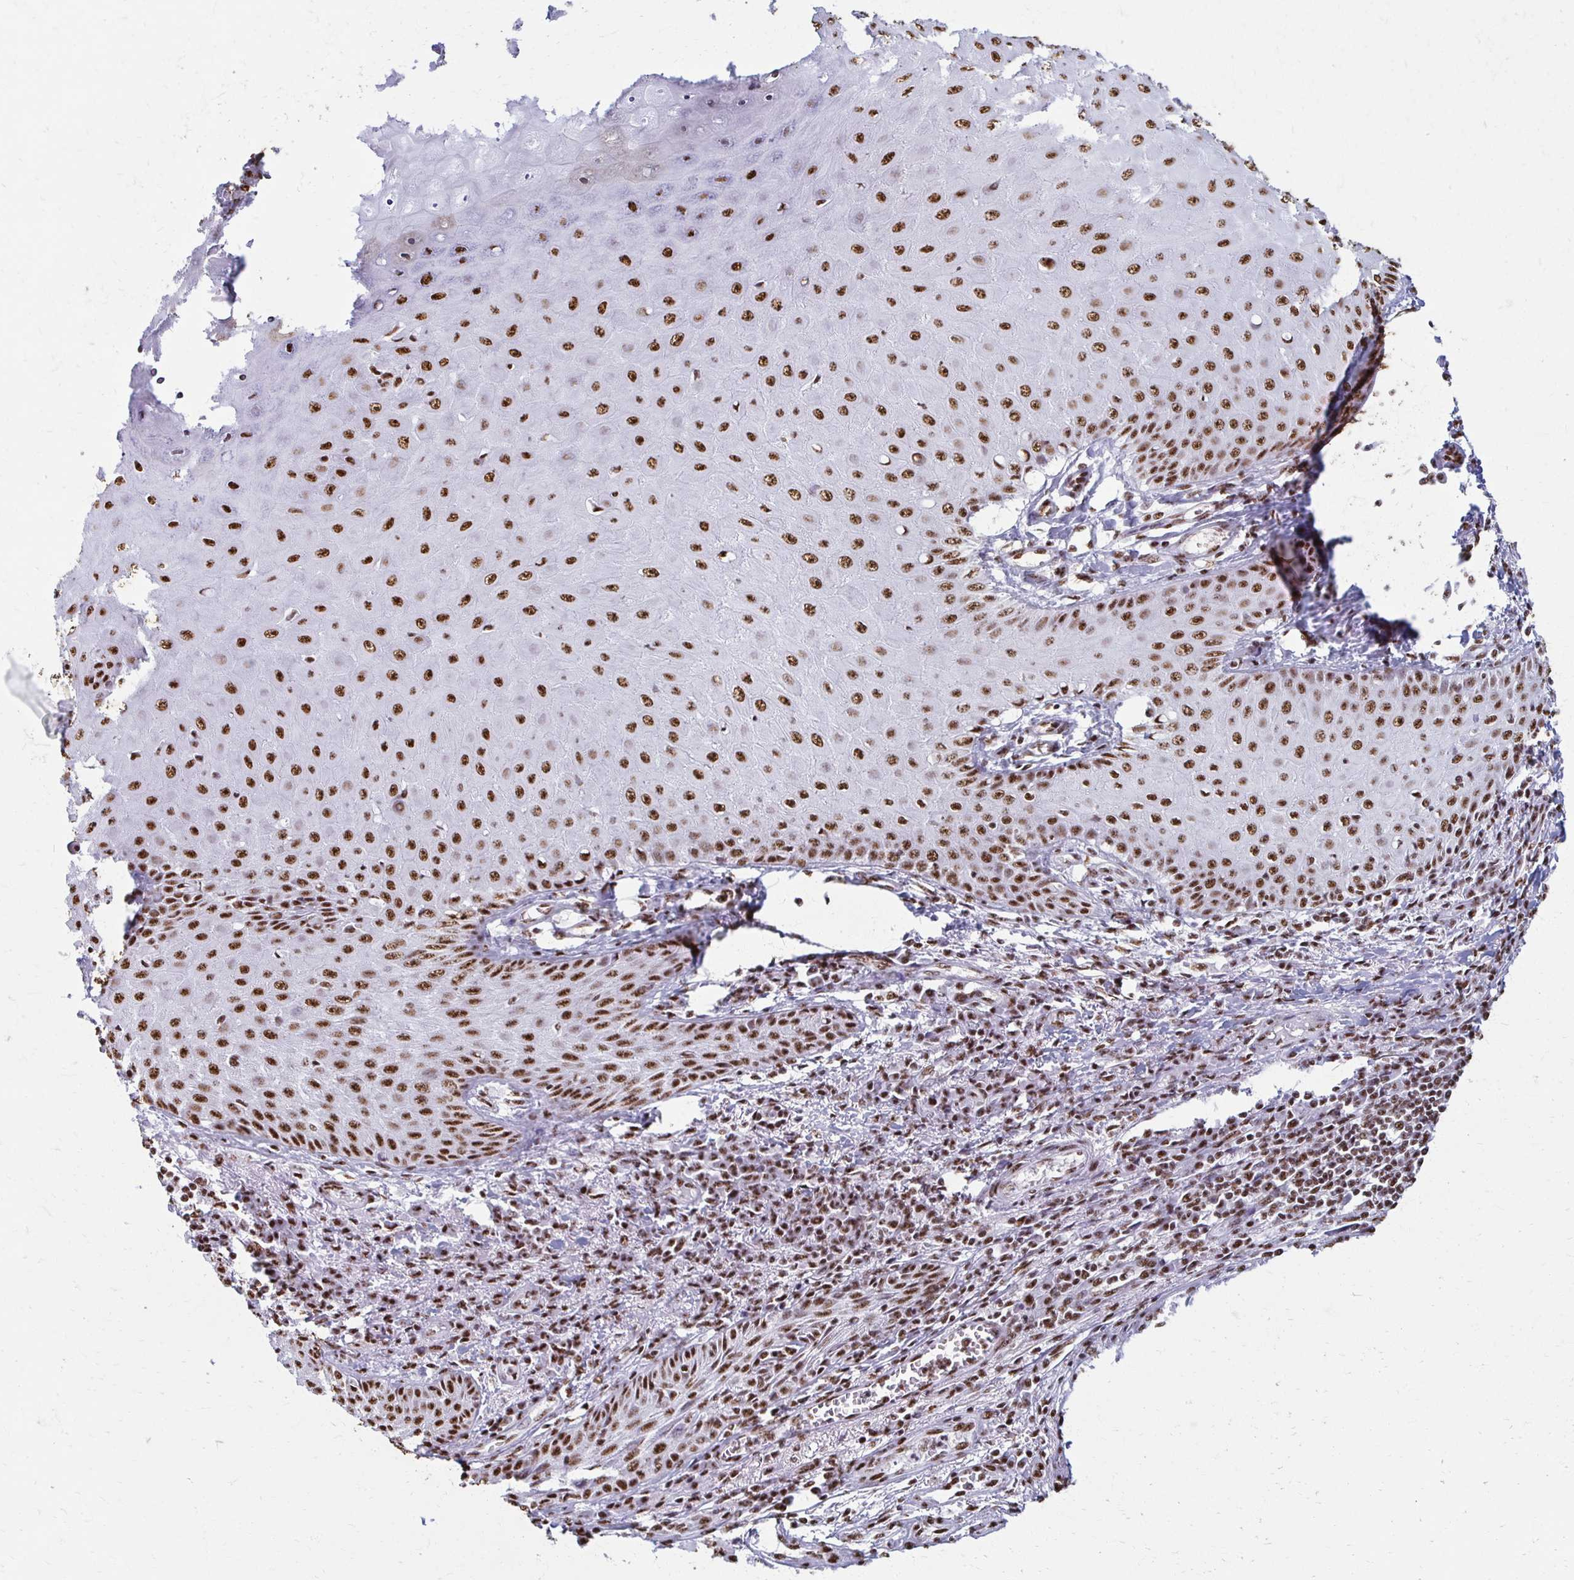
{"staining": {"intensity": "strong", "quantity": ">75%", "location": "nuclear"}, "tissue": "skin cancer", "cell_type": "Tumor cells", "image_type": "cancer", "snomed": [{"axis": "morphology", "description": "Squamous cell carcinoma, NOS"}, {"axis": "topography", "description": "Skin"}], "caption": "The immunohistochemical stain labels strong nuclear positivity in tumor cells of skin cancer (squamous cell carcinoma) tissue.", "gene": "NONO", "patient": {"sex": "male", "age": 70}}